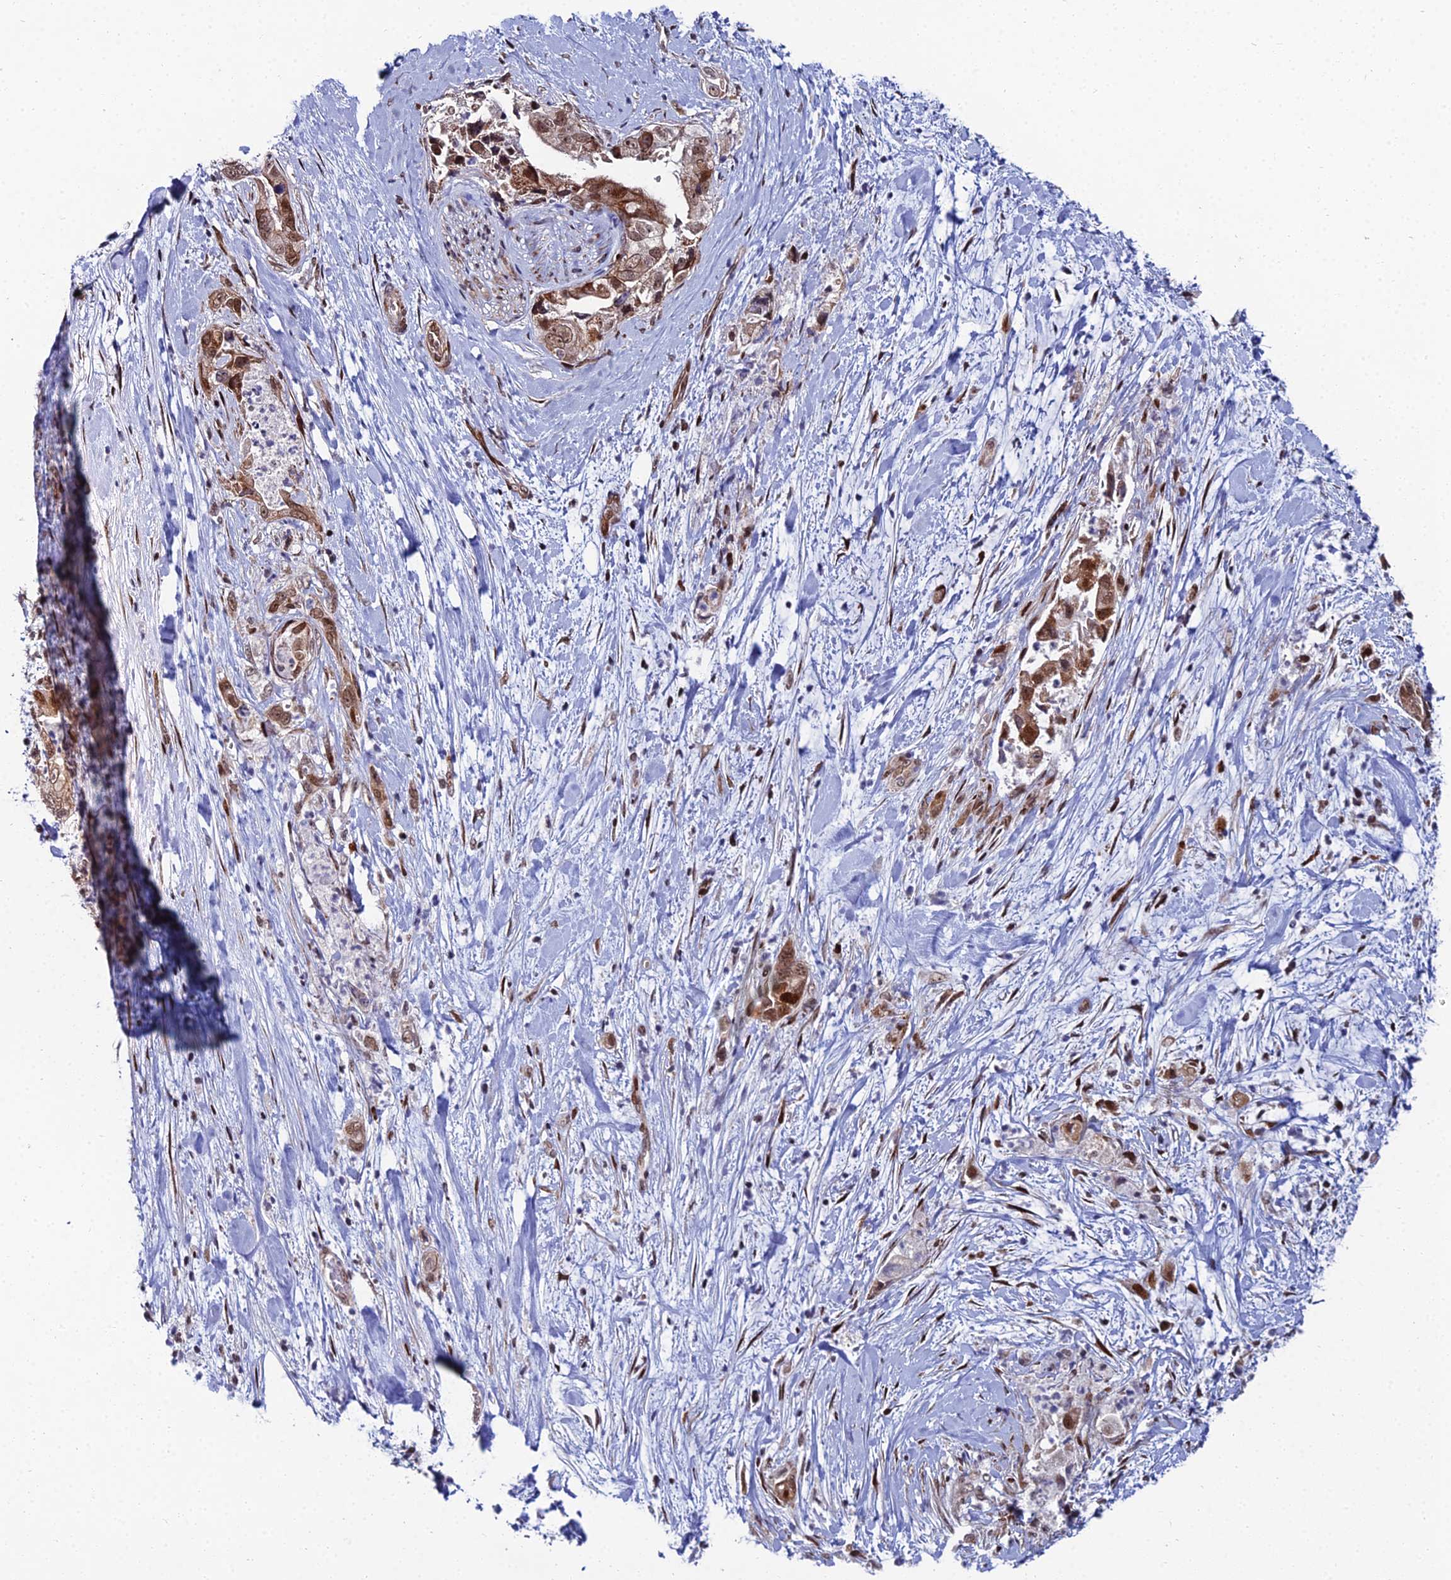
{"staining": {"intensity": "strong", "quantity": ">75%", "location": "cytoplasmic/membranous,nuclear"}, "tissue": "pancreatic cancer", "cell_type": "Tumor cells", "image_type": "cancer", "snomed": [{"axis": "morphology", "description": "Adenocarcinoma, NOS"}, {"axis": "topography", "description": "Pancreas"}], "caption": "There is high levels of strong cytoplasmic/membranous and nuclear expression in tumor cells of pancreatic cancer (adenocarcinoma), as demonstrated by immunohistochemical staining (brown color).", "gene": "ZNF668", "patient": {"sex": "female", "age": 78}}